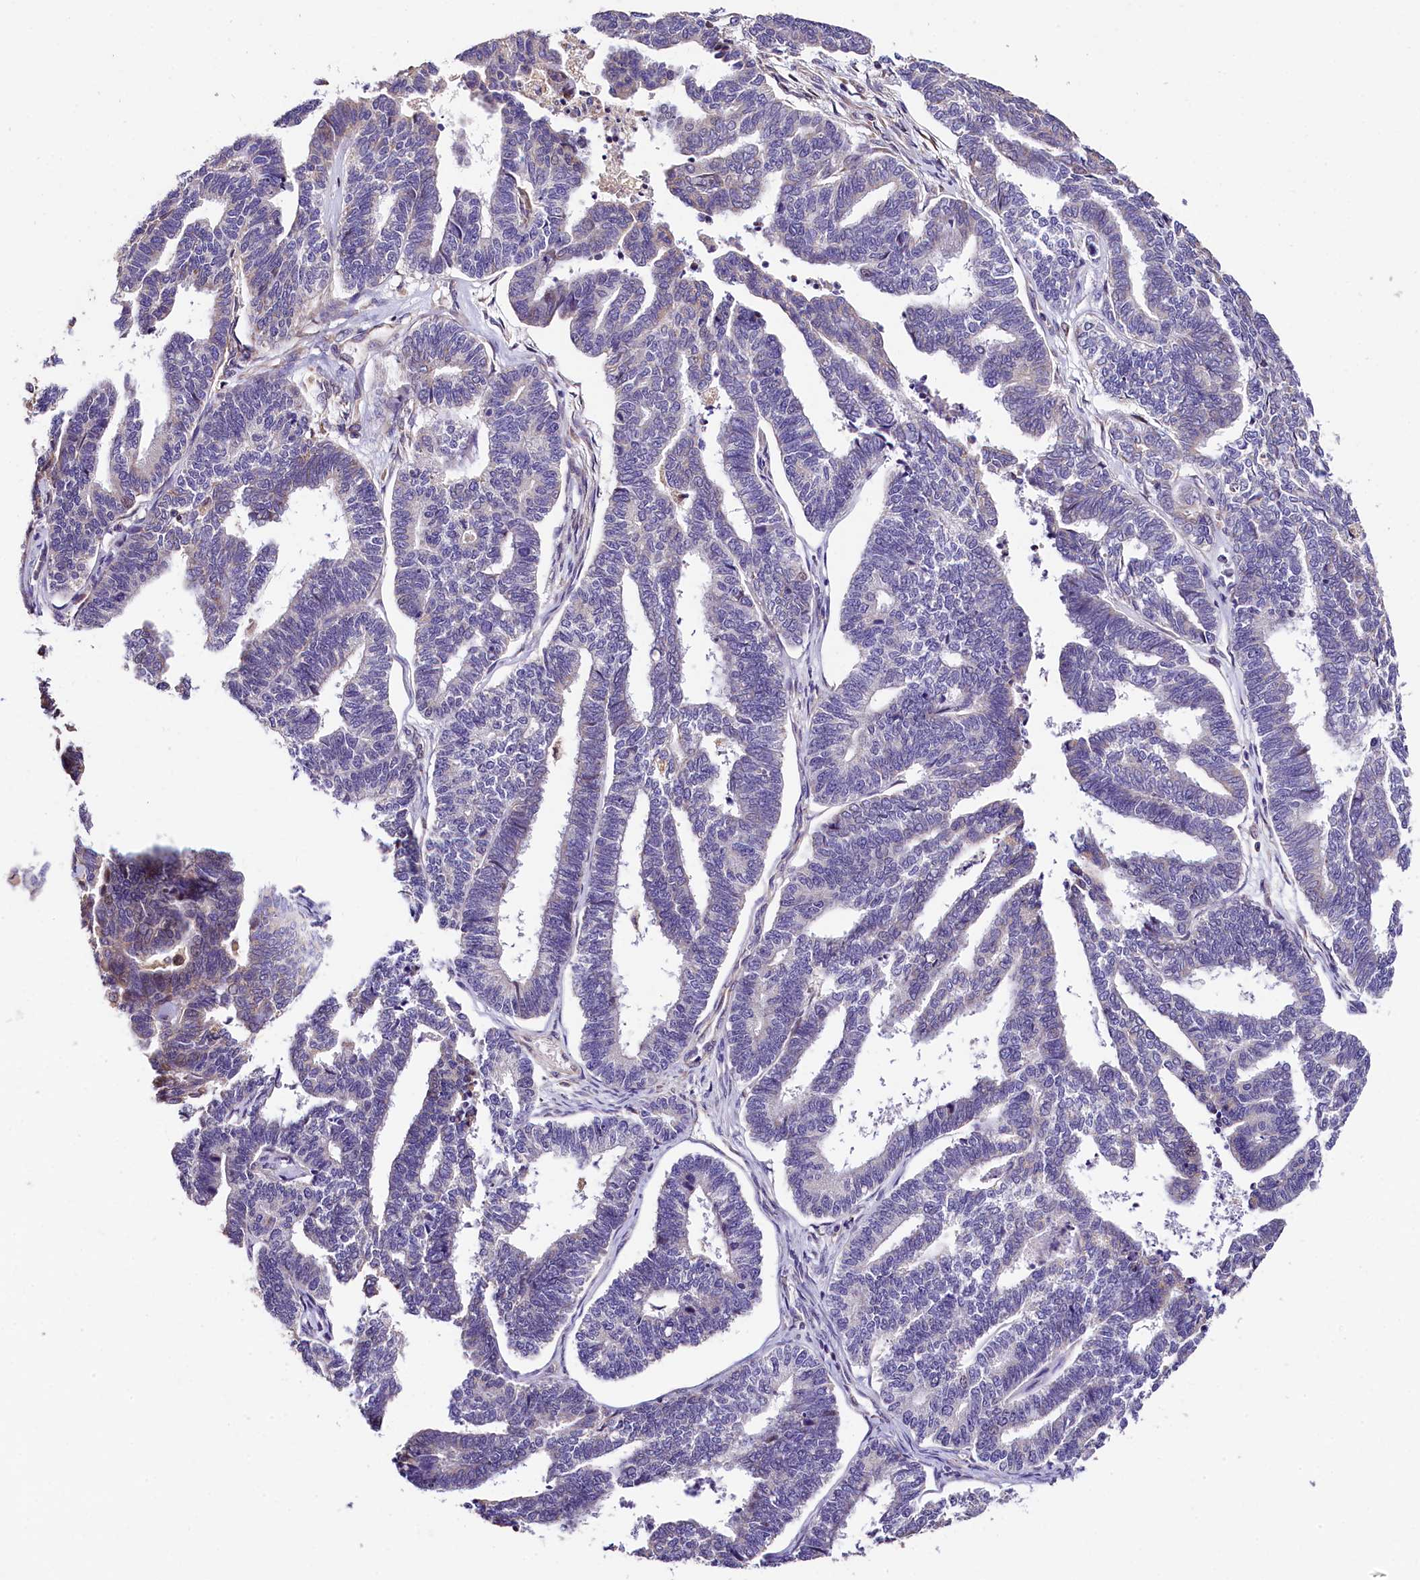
{"staining": {"intensity": "negative", "quantity": "none", "location": "none"}, "tissue": "endometrial cancer", "cell_type": "Tumor cells", "image_type": "cancer", "snomed": [{"axis": "morphology", "description": "Adenocarcinoma, NOS"}, {"axis": "topography", "description": "Endometrium"}], "caption": "A high-resolution photomicrograph shows immunohistochemistry staining of endometrial cancer (adenocarcinoma), which reveals no significant staining in tumor cells. The staining is performed using DAB (3,3'-diaminobenzidine) brown chromogen with nuclei counter-stained in using hematoxylin.", "gene": "ACAA2", "patient": {"sex": "female", "age": 70}}